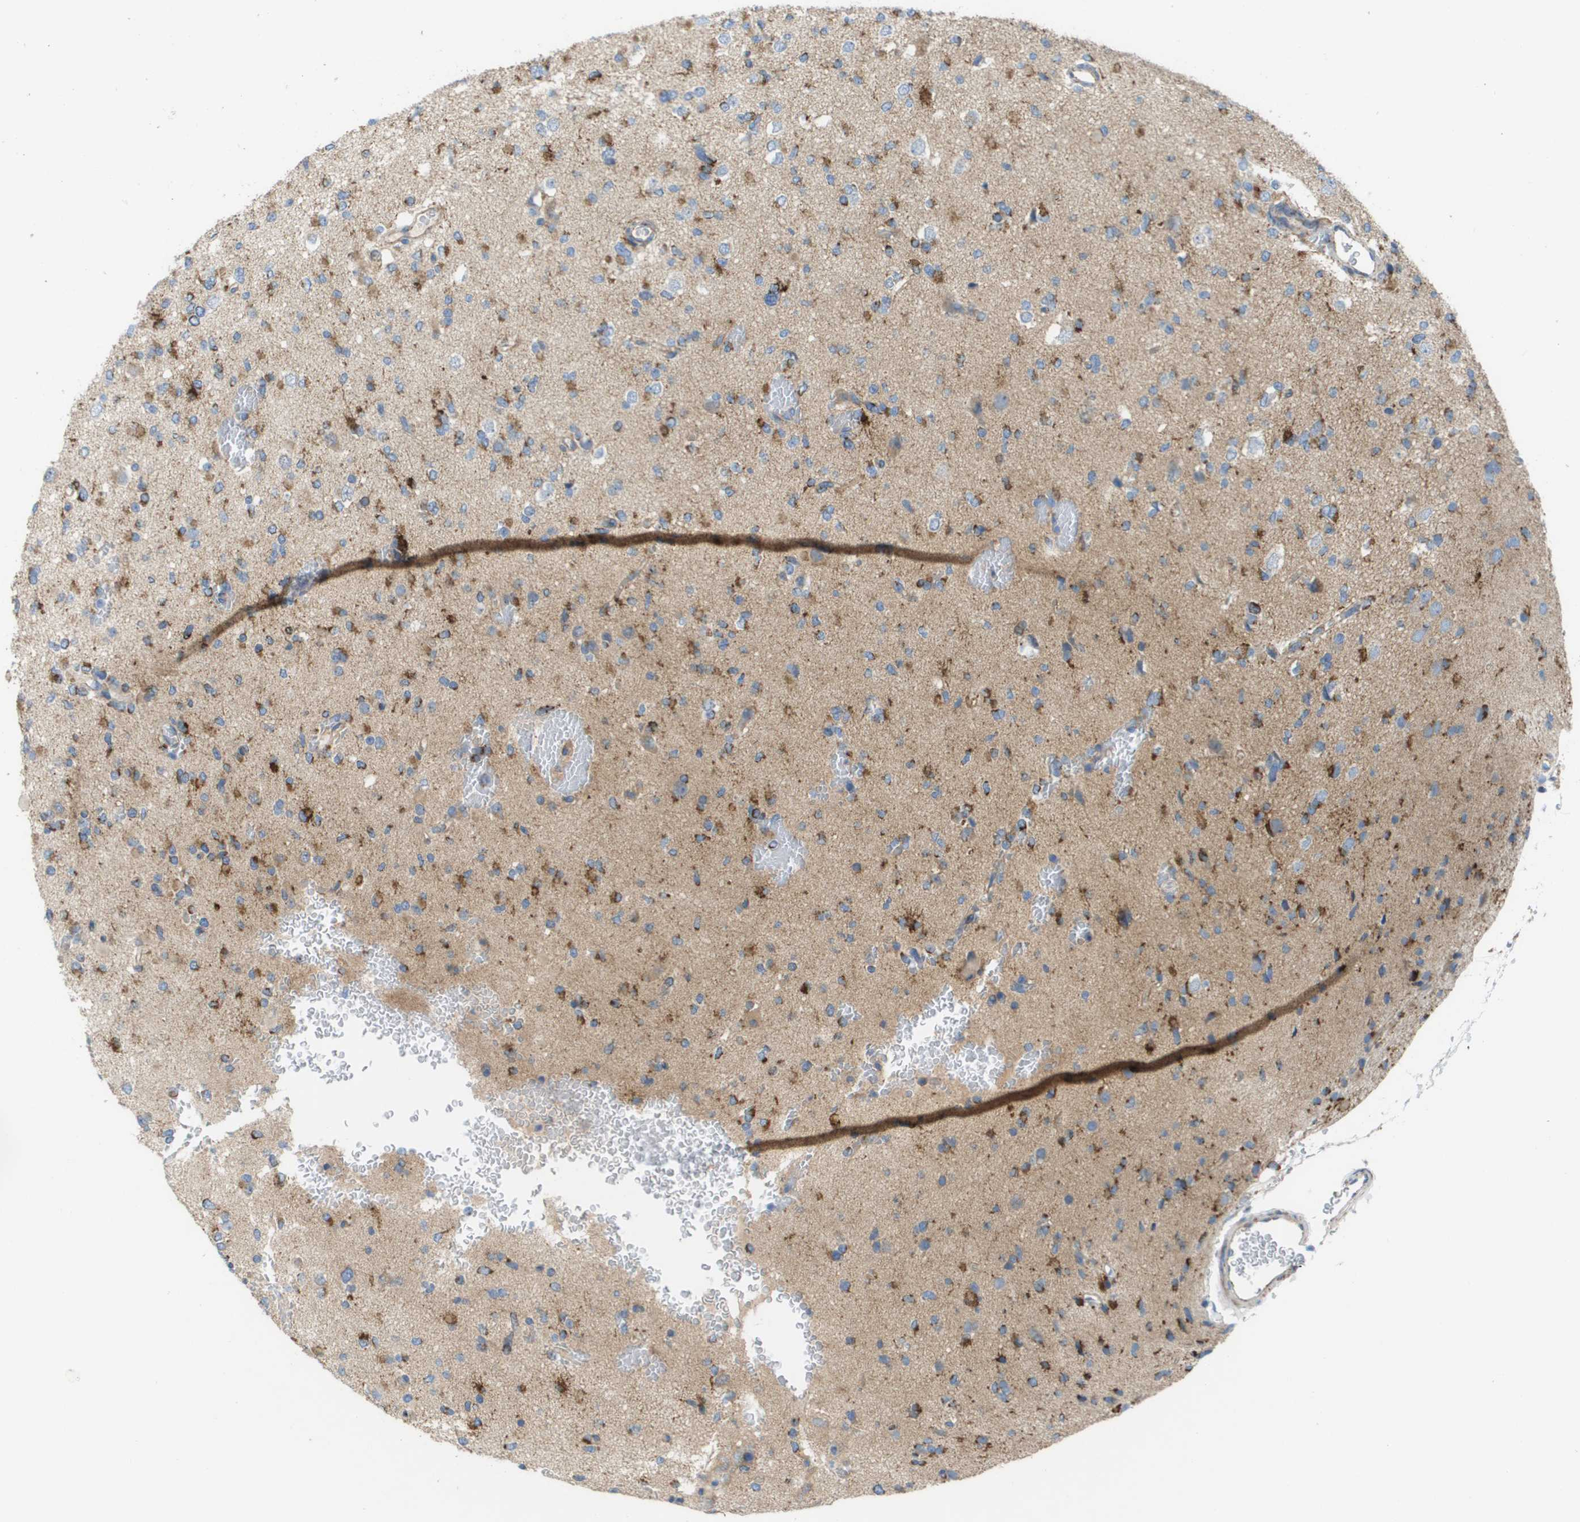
{"staining": {"intensity": "moderate", "quantity": "25%-75%", "location": "cytoplasmic/membranous"}, "tissue": "glioma", "cell_type": "Tumor cells", "image_type": "cancer", "snomed": [{"axis": "morphology", "description": "Glioma, malignant, Low grade"}, {"axis": "topography", "description": "Brain"}], "caption": "Glioma was stained to show a protein in brown. There is medium levels of moderate cytoplasmic/membranous expression in about 25%-75% of tumor cells.", "gene": "FIS1", "patient": {"sex": "female", "age": 22}}